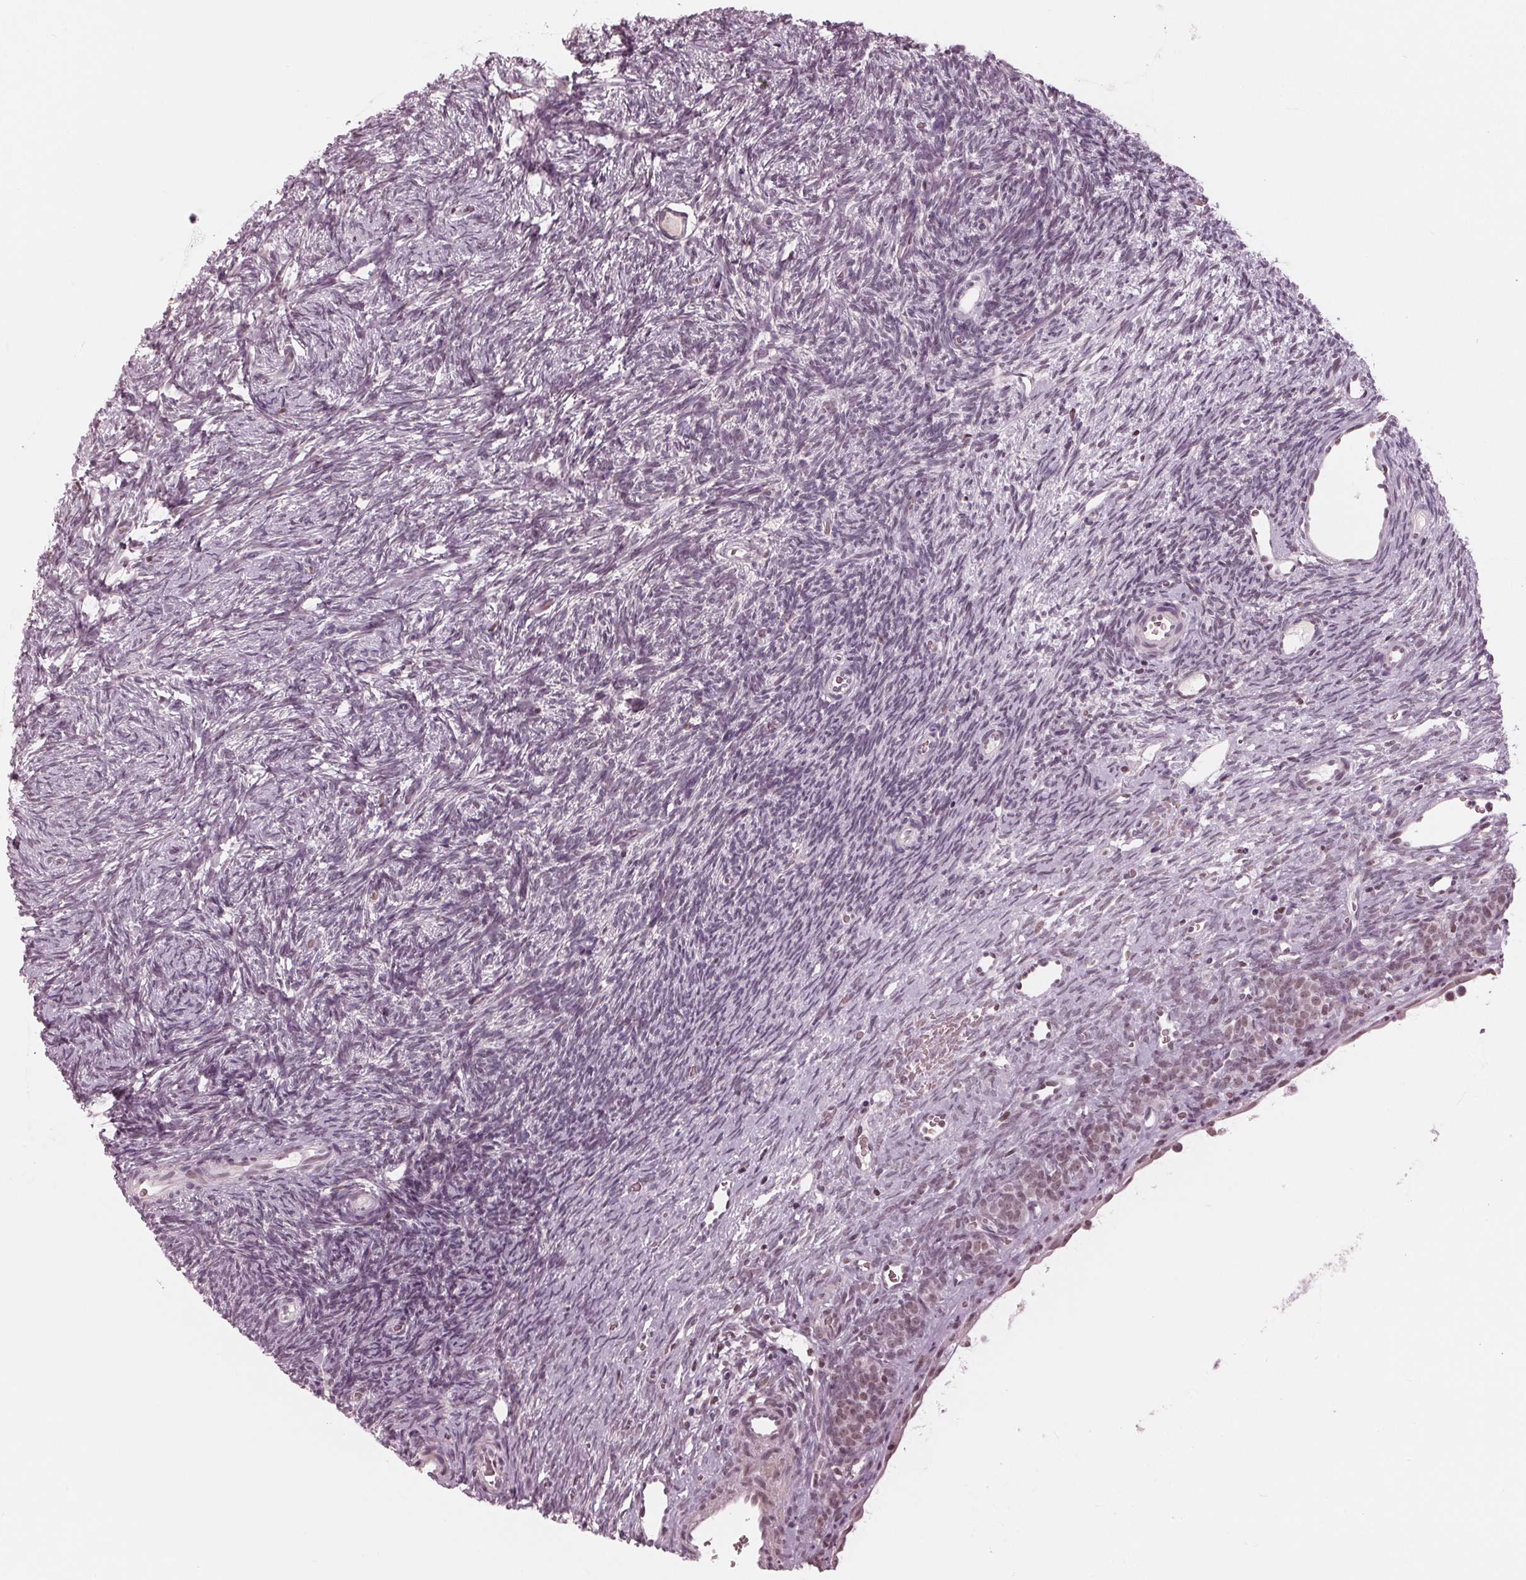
{"staining": {"intensity": "weak", "quantity": ">75%", "location": "nuclear"}, "tissue": "ovary", "cell_type": "Follicle cells", "image_type": "normal", "snomed": [{"axis": "morphology", "description": "Normal tissue, NOS"}, {"axis": "topography", "description": "Ovary"}], "caption": "Ovary stained with DAB immunohistochemistry demonstrates low levels of weak nuclear expression in approximately >75% of follicle cells. (Brightfield microscopy of DAB IHC at high magnification).", "gene": "DNMT3L", "patient": {"sex": "female", "age": 34}}